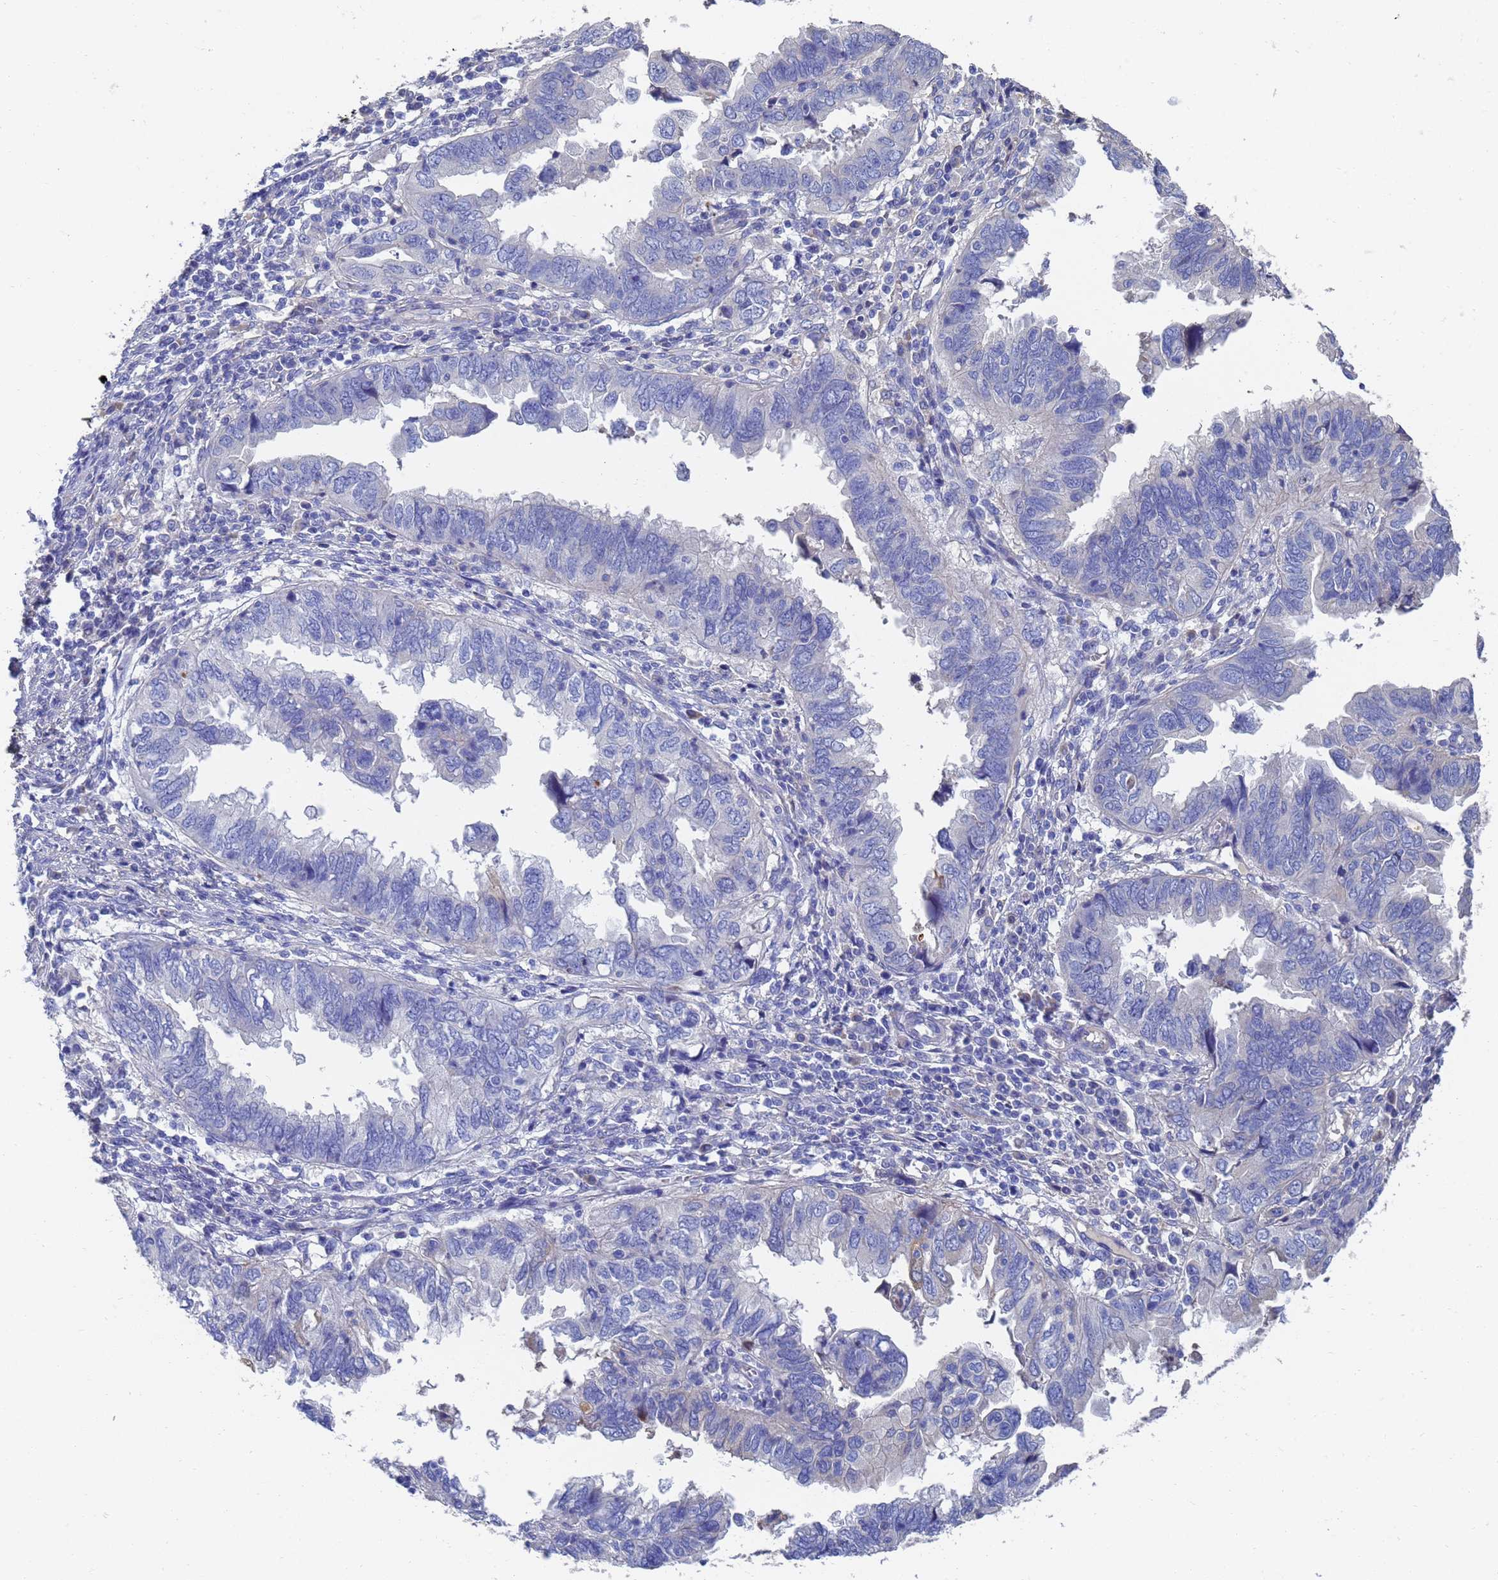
{"staining": {"intensity": "negative", "quantity": "none", "location": "none"}, "tissue": "endometrial cancer", "cell_type": "Tumor cells", "image_type": "cancer", "snomed": [{"axis": "morphology", "description": "Adenocarcinoma, NOS"}, {"axis": "topography", "description": "Uterus"}], "caption": "Image shows no protein staining in tumor cells of endometrial cancer tissue.", "gene": "LBX2", "patient": {"sex": "female", "age": 77}}